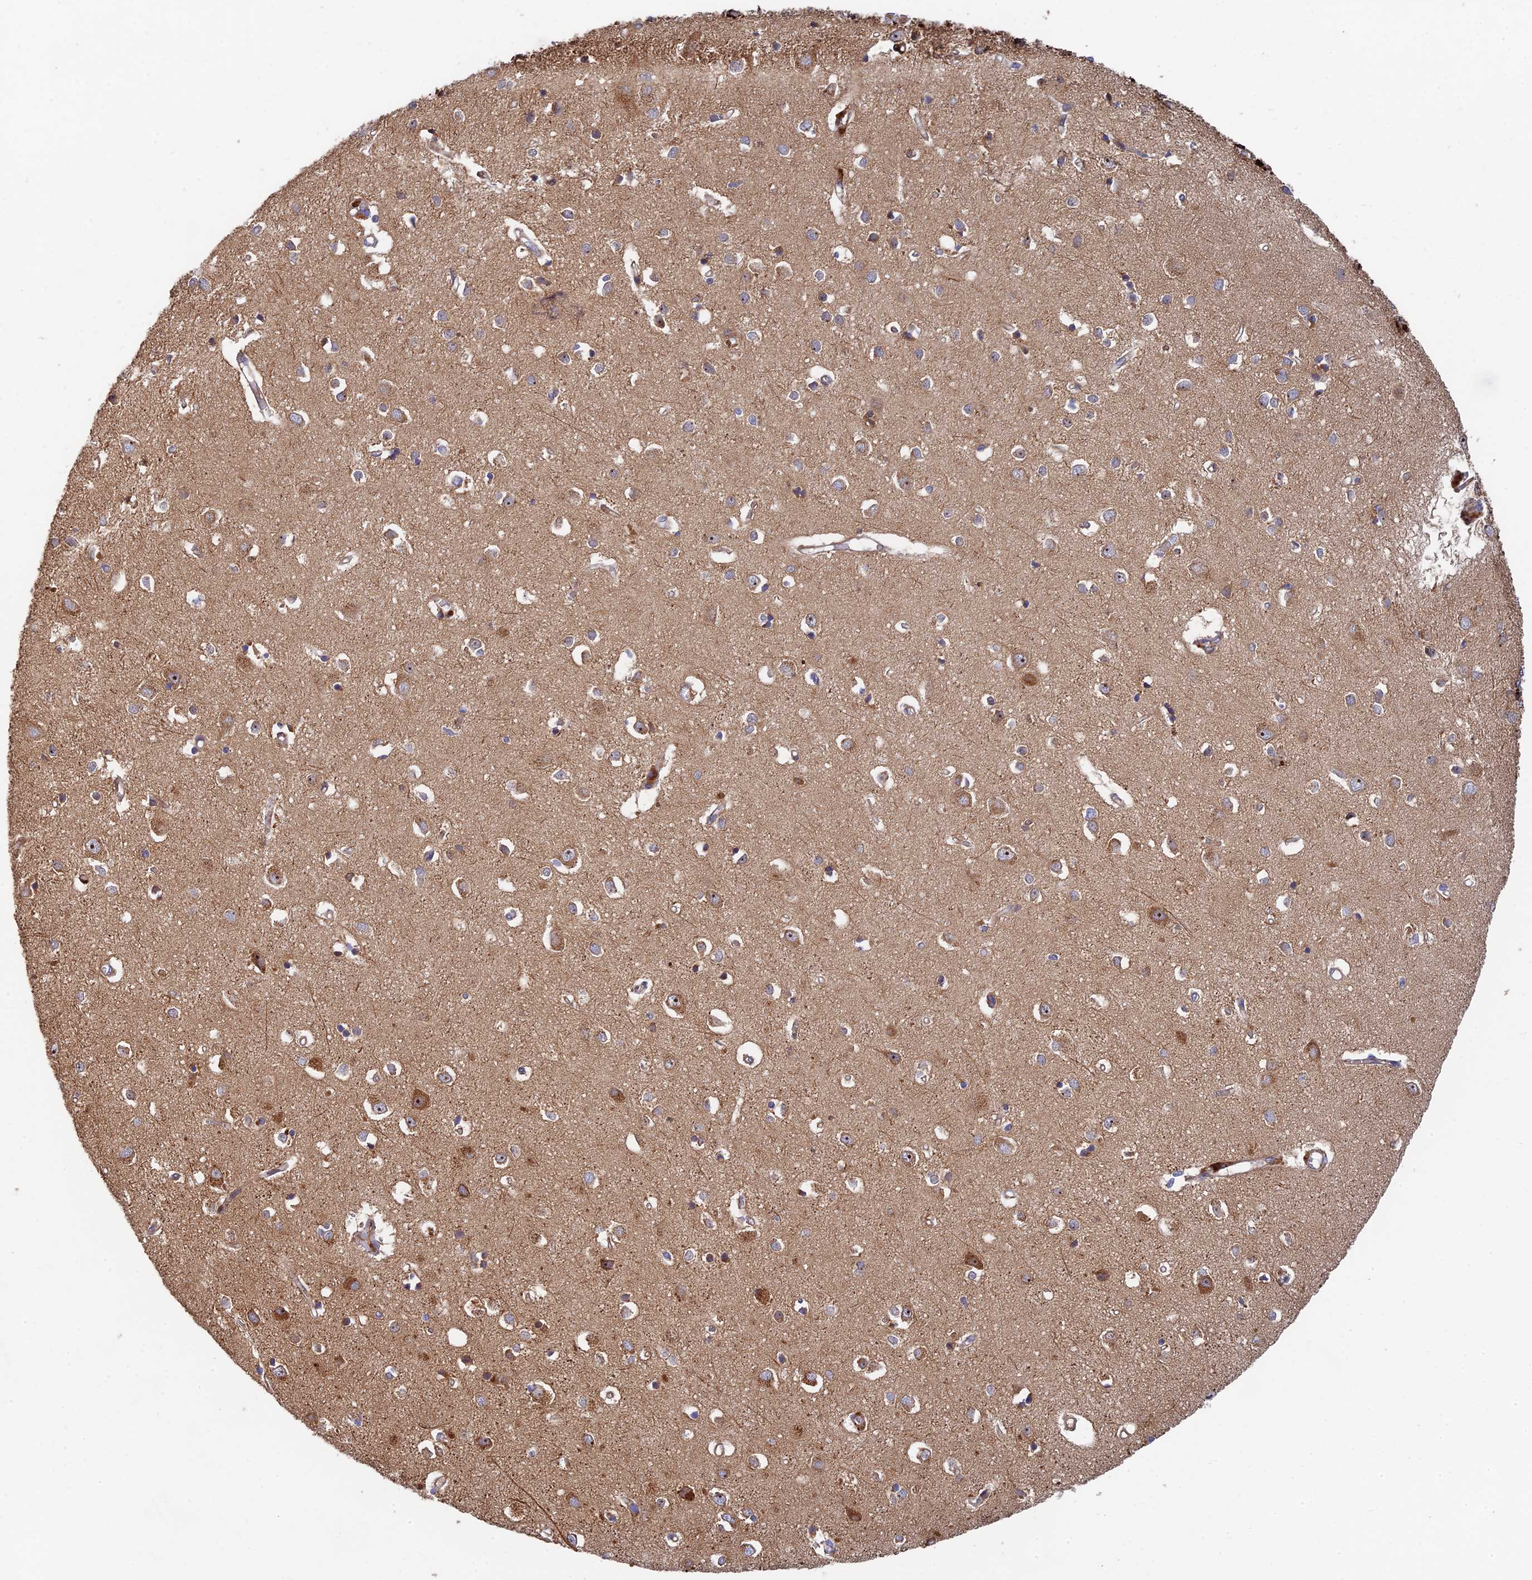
{"staining": {"intensity": "moderate", "quantity": "25%-75%", "location": "cytoplasmic/membranous"}, "tissue": "cerebral cortex", "cell_type": "Endothelial cells", "image_type": "normal", "snomed": [{"axis": "morphology", "description": "Normal tissue, NOS"}, {"axis": "topography", "description": "Cerebral cortex"}], "caption": "IHC of unremarkable human cerebral cortex displays medium levels of moderate cytoplasmic/membranous positivity in approximately 25%-75% of endothelial cells. (DAB (3,3'-diaminobenzidine) = brown stain, brightfield microscopy at high magnification).", "gene": "PPP2R3C", "patient": {"sex": "female", "age": 64}}